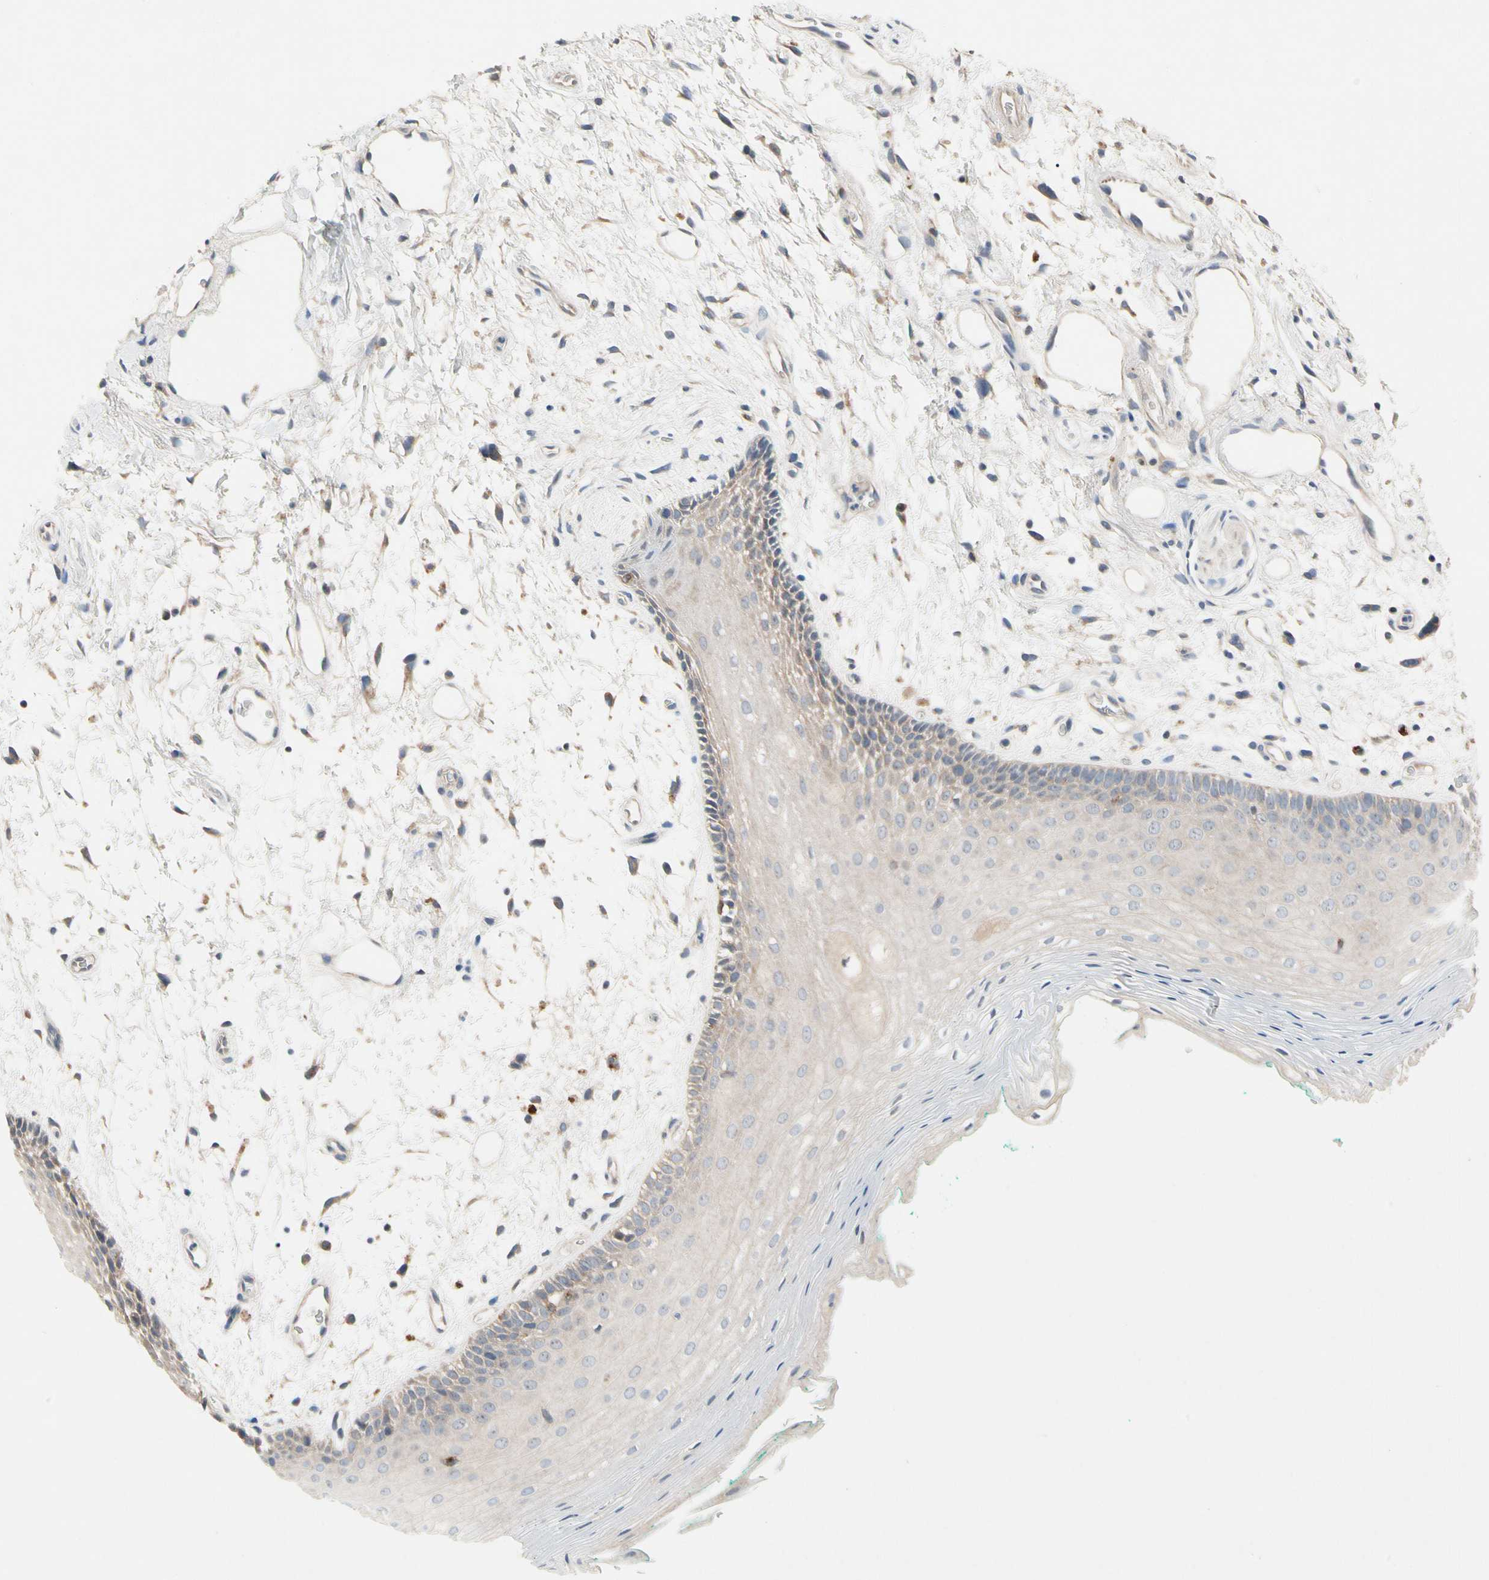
{"staining": {"intensity": "weak", "quantity": "25%-75%", "location": "cytoplasmic/membranous"}, "tissue": "oral mucosa", "cell_type": "Squamous epithelial cells", "image_type": "normal", "snomed": [{"axis": "morphology", "description": "Normal tissue, NOS"}, {"axis": "topography", "description": "Skeletal muscle"}, {"axis": "topography", "description": "Oral tissue"}, {"axis": "topography", "description": "Peripheral nerve tissue"}], "caption": "Benign oral mucosa exhibits weak cytoplasmic/membranous positivity in approximately 25%-75% of squamous epithelial cells, visualized by immunohistochemistry. The protein is stained brown, and the nuclei are stained in blue (DAB (3,3'-diaminobenzidine) IHC with brightfield microscopy, high magnification).", "gene": "GAS6", "patient": {"sex": "female", "age": 84}}